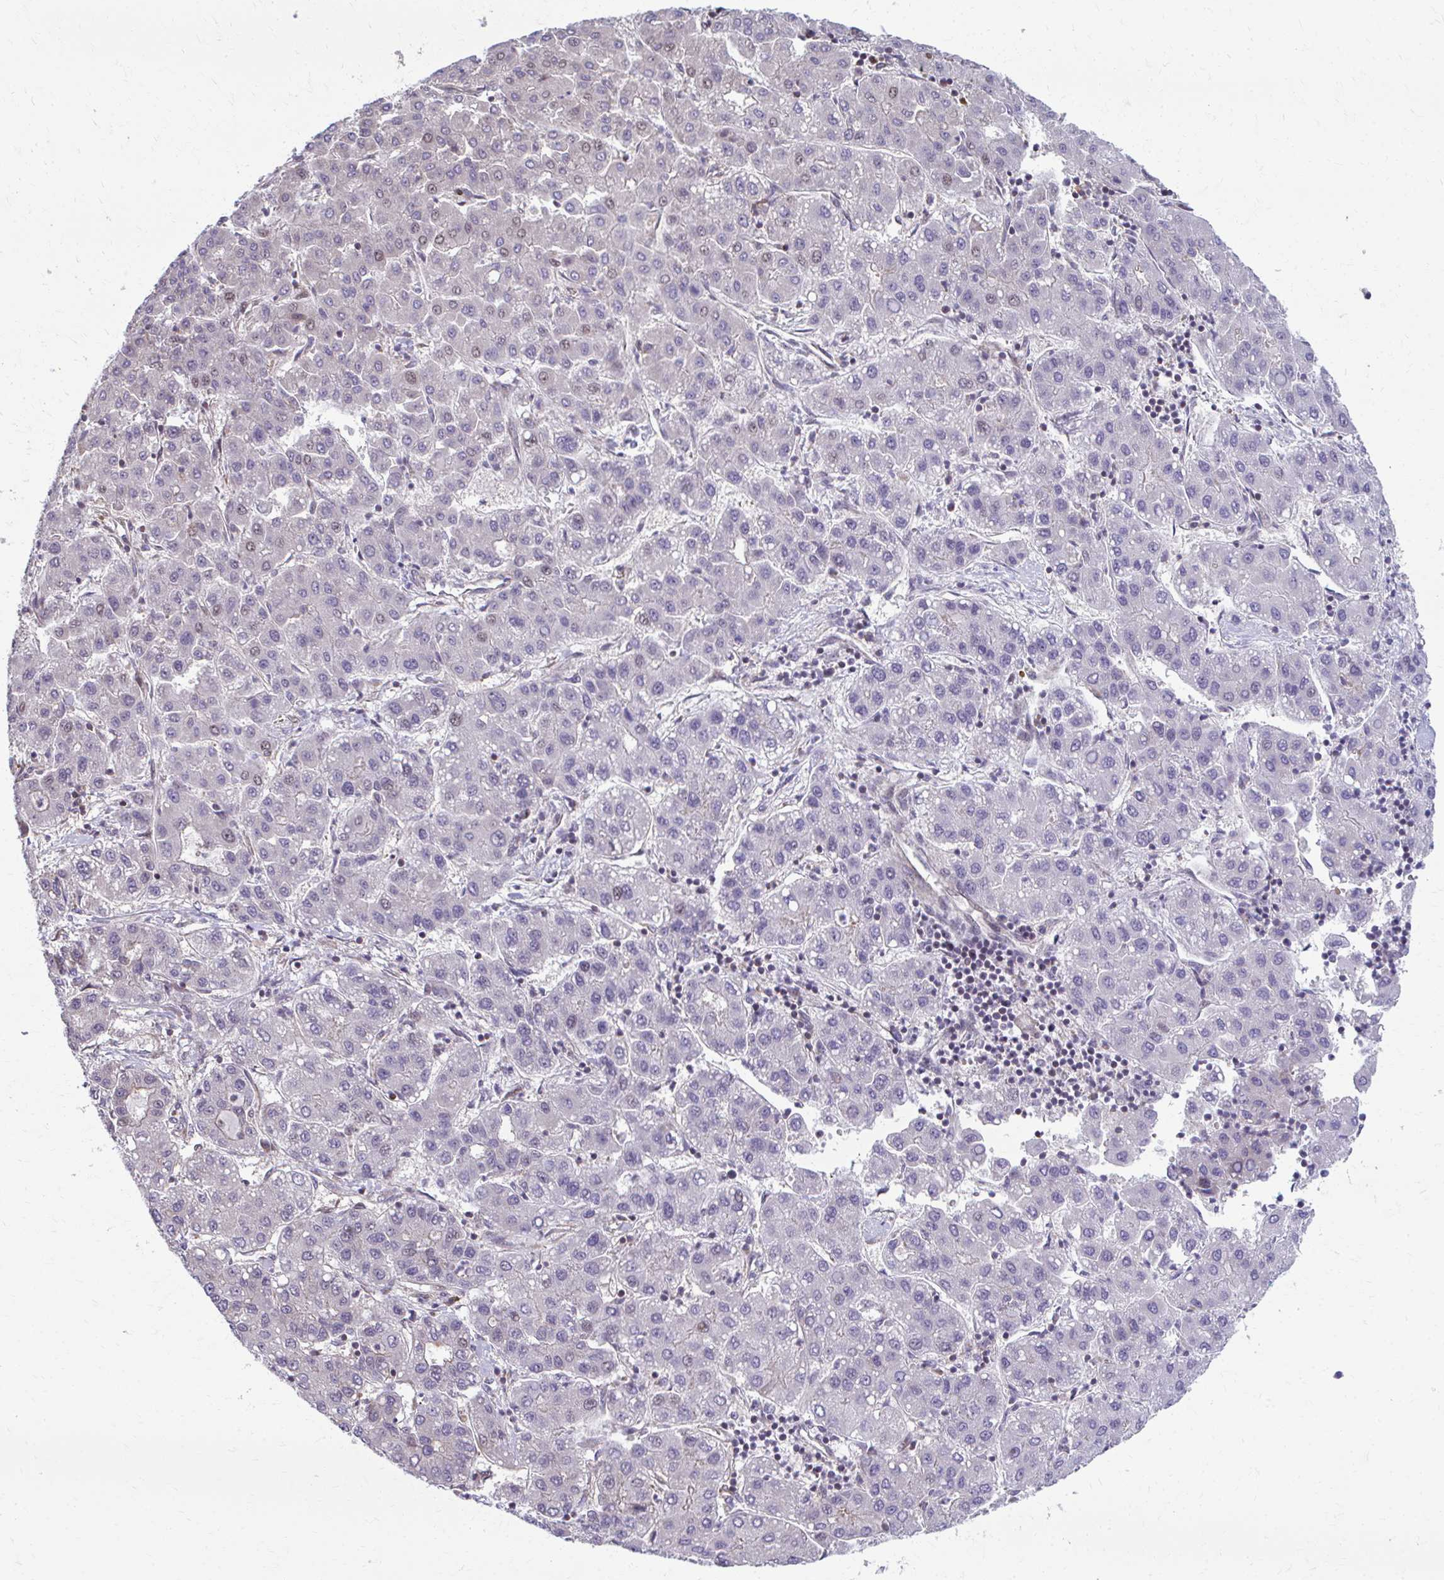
{"staining": {"intensity": "weak", "quantity": "<25%", "location": "nuclear"}, "tissue": "liver cancer", "cell_type": "Tumor cells", "image_type": "cancer", "snomed": [{"axis": "morphology", "description": "Carcinoma, Hepatocellular, NOS"}, {"axis": "topography", "description": "Liver"}], "caption": "This image is of liver cancer stained with IHC to label a protein in brown with the nuclei are counter-stained blue. There is no staining in tumor cells.", "gene": "MAF1", "patient": {"sex": "male", "age": 65}}